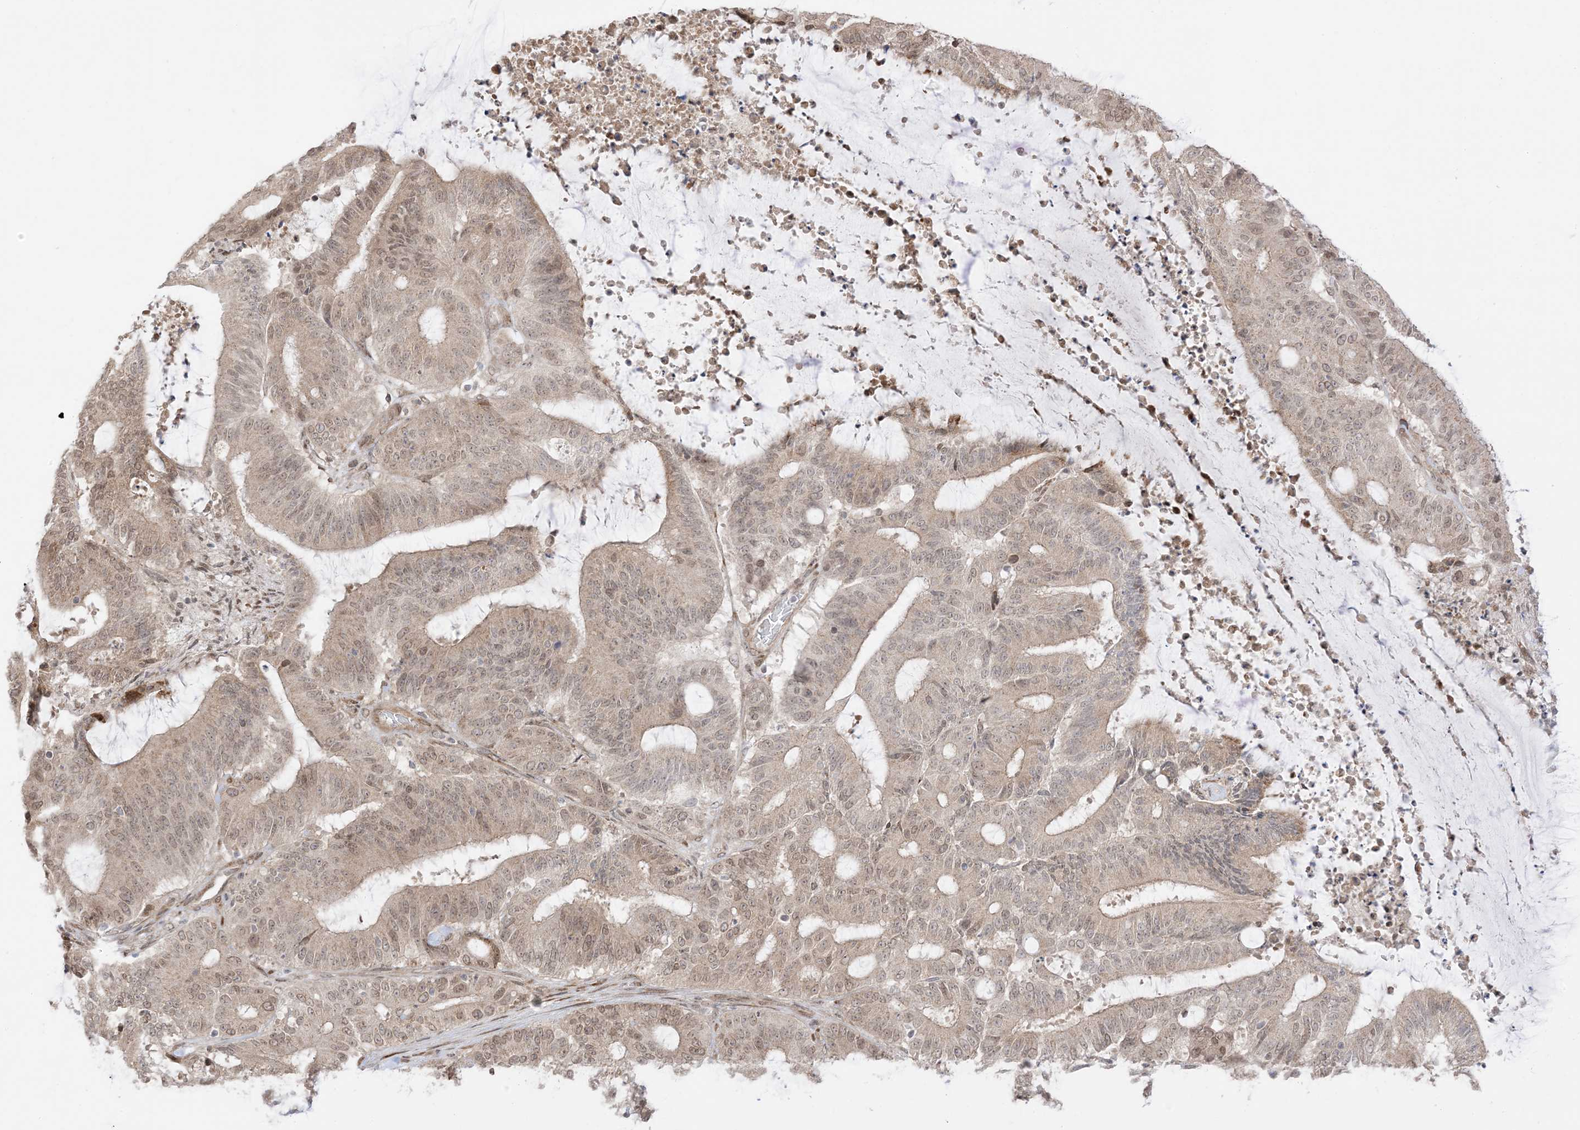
{"staining": {"intensity": "moderate", "quantity": ">75%", "location": "cytoplasmic/membranous,nuclear"}, "tissue": "liver cancer", "cell_type": "Tumor cells", "image_type": "cancer", "snomed": [{"axis": "morphology", "description": "Normal tissue, NOS"}, {"axis": "morphology", "description": "Cholangiocarcinoma"}, {"axis": "topography", "description": "Liver"}, {"axis": "topography", "description": "Peripheral nerve tissue"}], "caption": "High-magnification brightfield microscopy of cholangiocarcinoma (liver) stained with DAB (3,3'-diaminobenzidine) (brown) and counterstained with hematoxylin (blue). tumor cells exhibit moderate cytoplasmic/membranous and nuclear positivity is present in approximately>75% of cells. Nuclei are stained in blue.", "gene": "UBE2E2", "patient": {"sex": "female", "age": 73}}